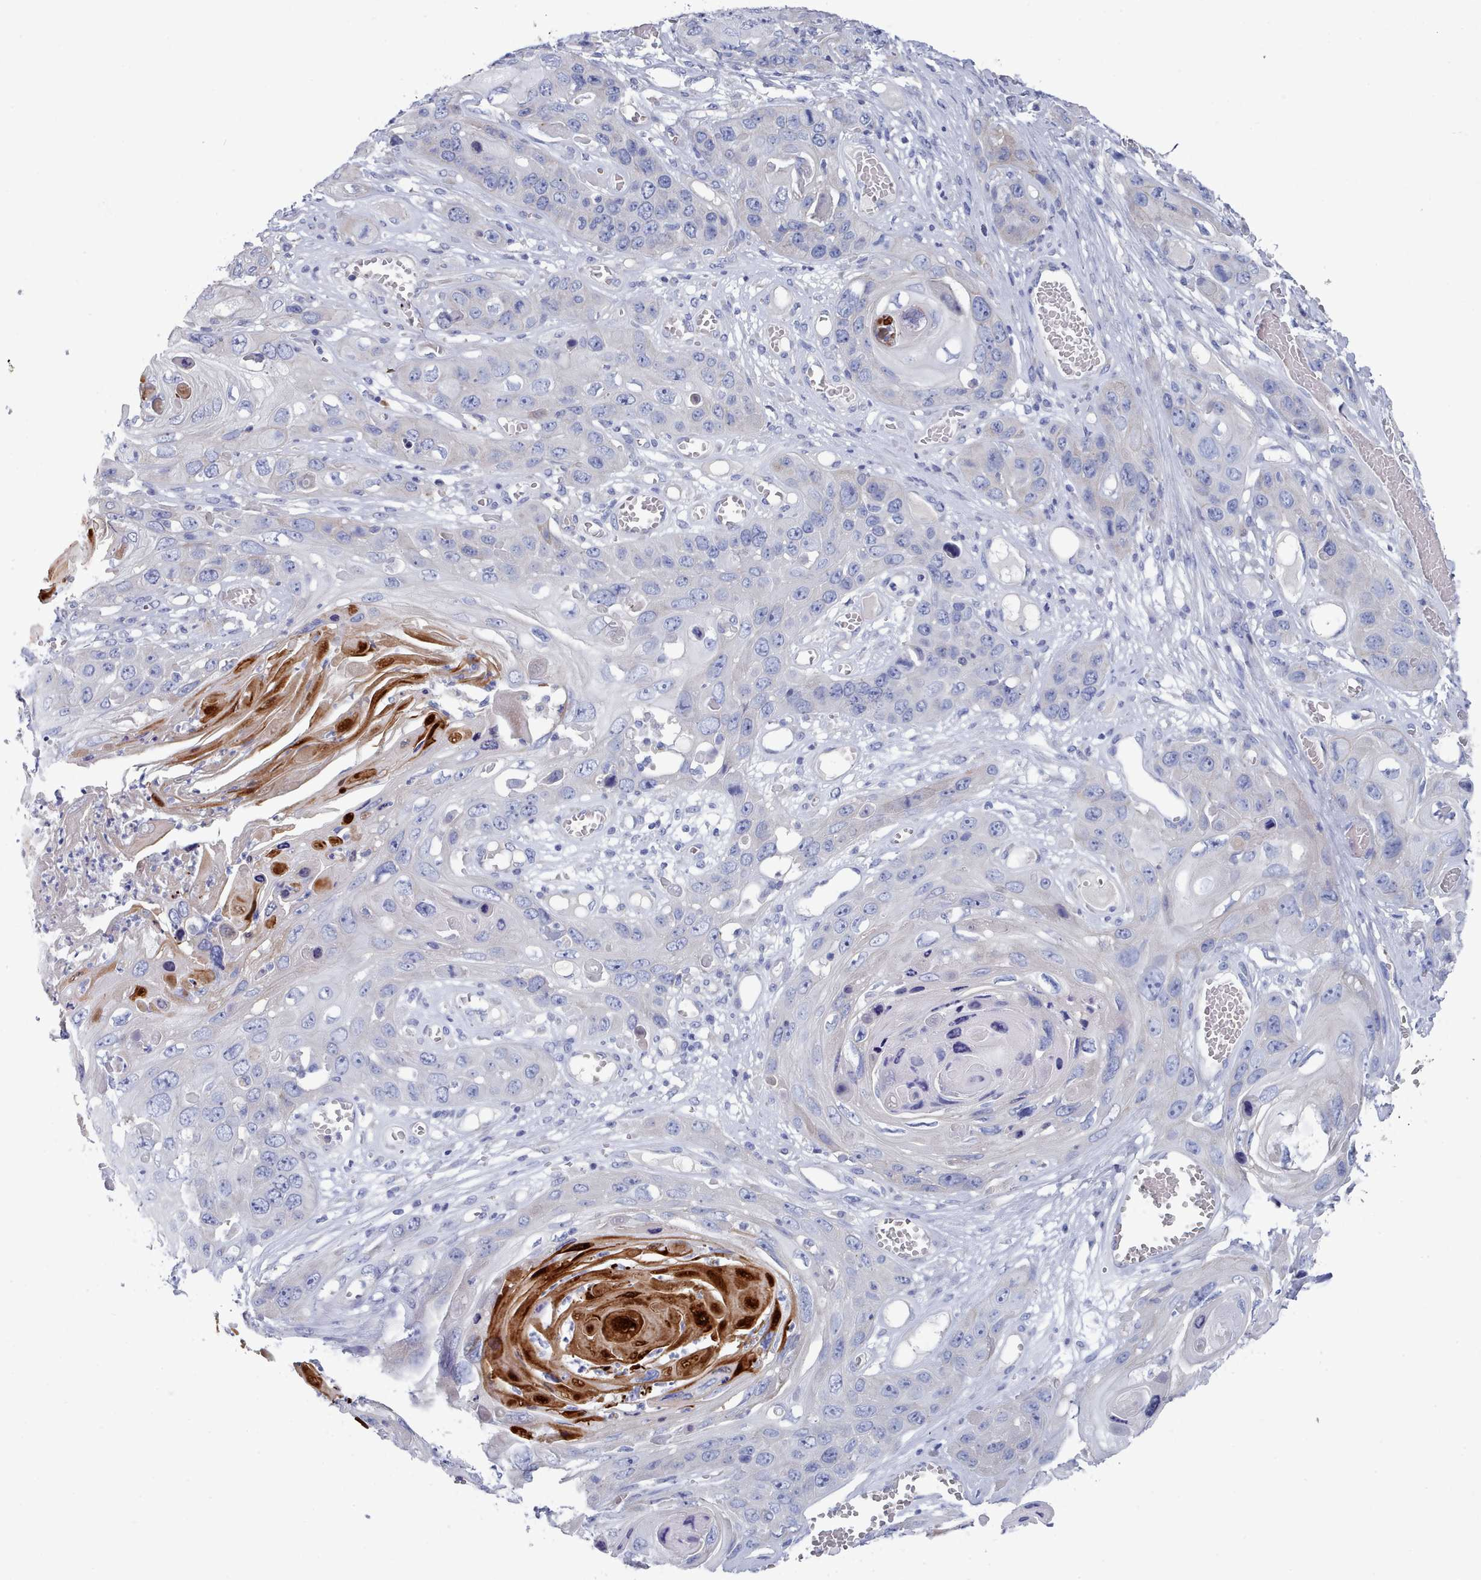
{"staining": {"intensity": "negative", "quantity": "none", "location": "none"}, "tissue": "skin cancer", "cell_type": "Tumor cells", "image_type": "cancer", "snomed": [{"axis": "morphology", "description": "Squamous cell carcinoma, NOS"}, {"axis": "topography", "description": "Skin"}], "caption": "The immunohistochemistry (IHC) image has no significant staining in tumor cells of skin cancer (squamous cell carcinoma) tissue. The staining was performed using DAB to visualize the protein expression in brown, while the nuclei were stained in blue with hematoxylin (Magnification: 20x).", "gene": "PDE4C", "patient": {"sex": "male", "age": 55}}